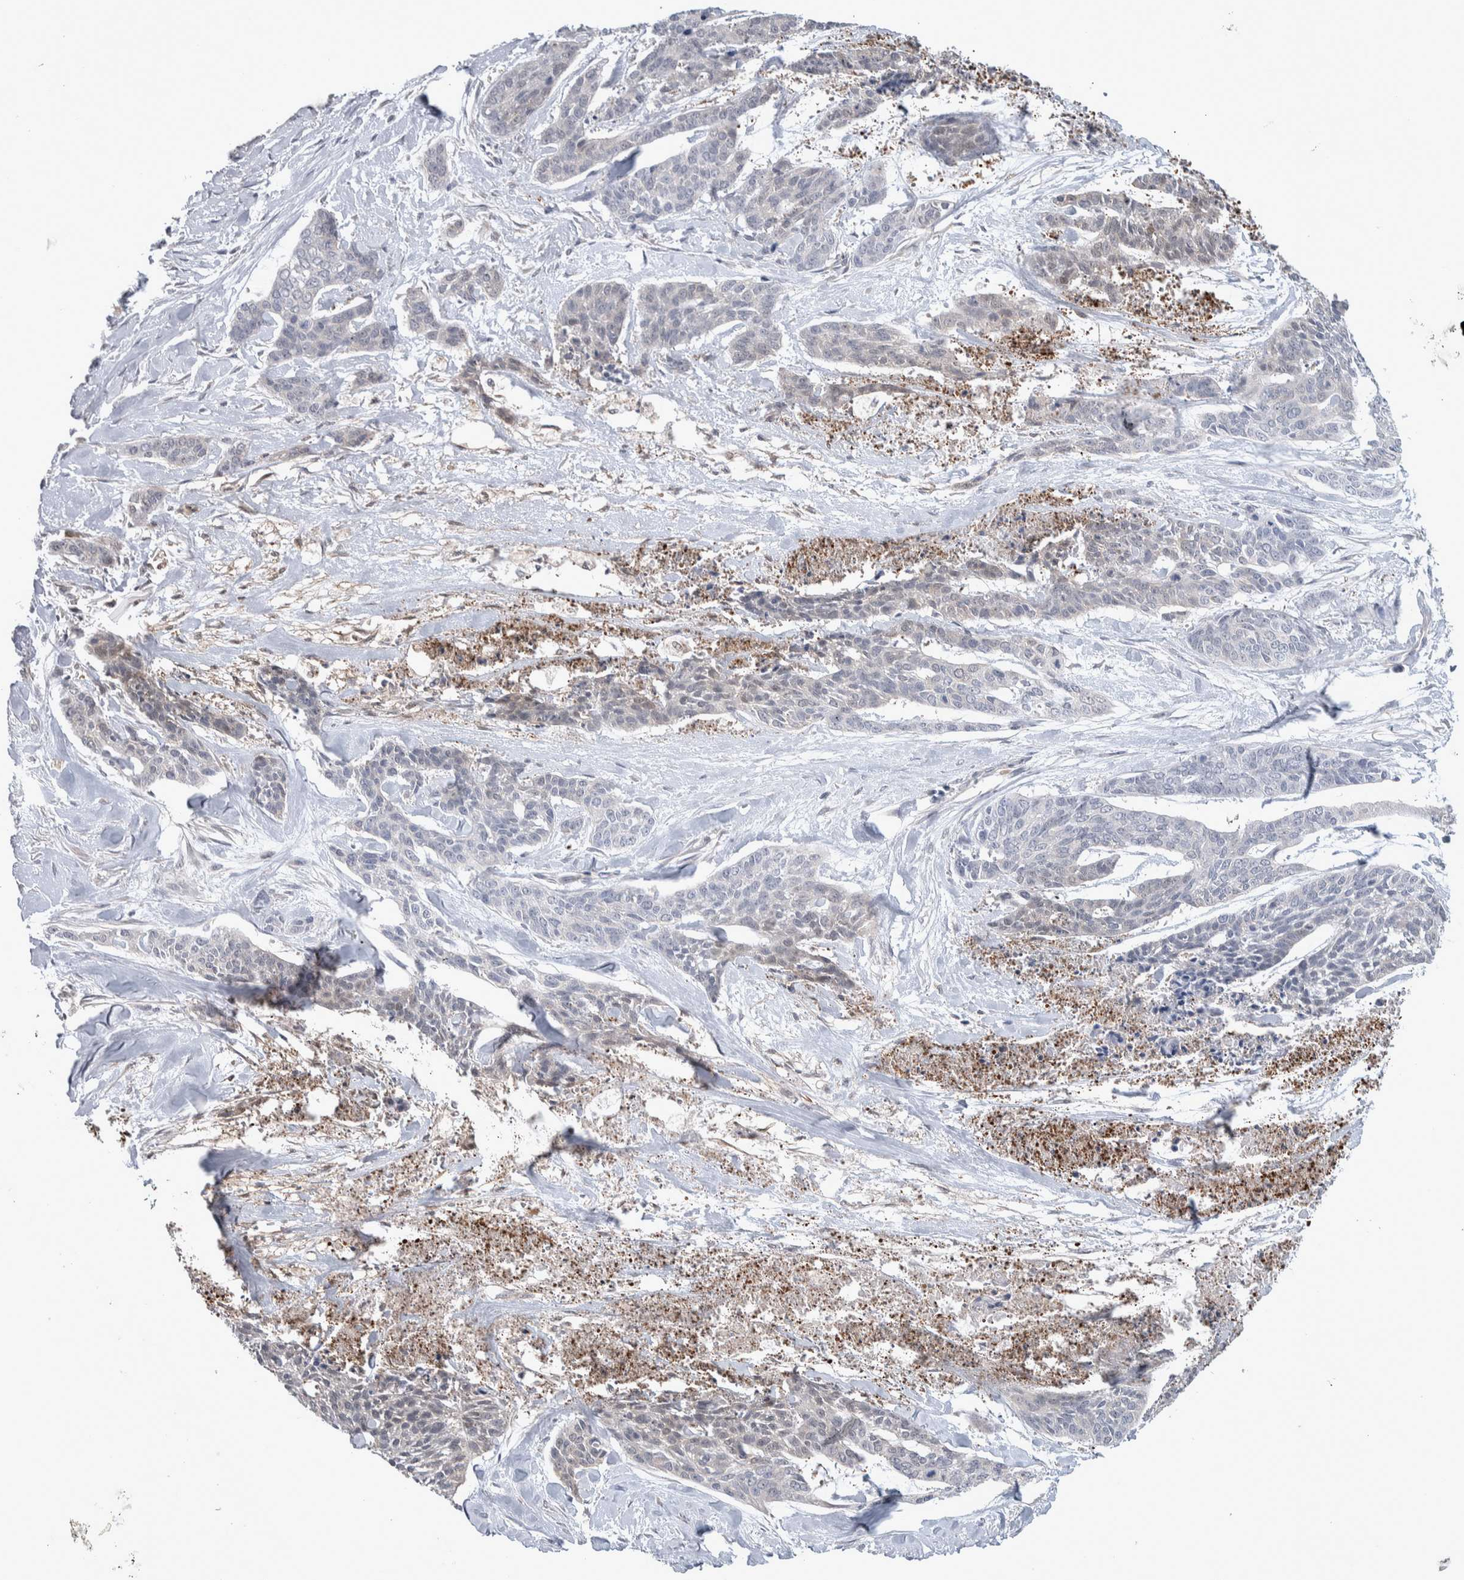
{"staining": {"intensity": "negative", "quantity": "none", "location": "none"}, "tissue": "skin cancer", "cell_type": "Tumor cells", "image_type": "cancer", "snomed": [{"axis": "morphology", "description": "Basal cell carcinoma"}, {"axis": "topography", "description": "Skin"}], "caption": "The immunohistochemistry (IHC) photomicrograph has no significant positivity in tumor cells of skin basal cell carcinoma tissue. (DAB (3,3'-diaminobenzidine) immunohistochemistry, high magnification).", "gene": "HTATIP2", "patient": {"sex": "female", "age": 64}}